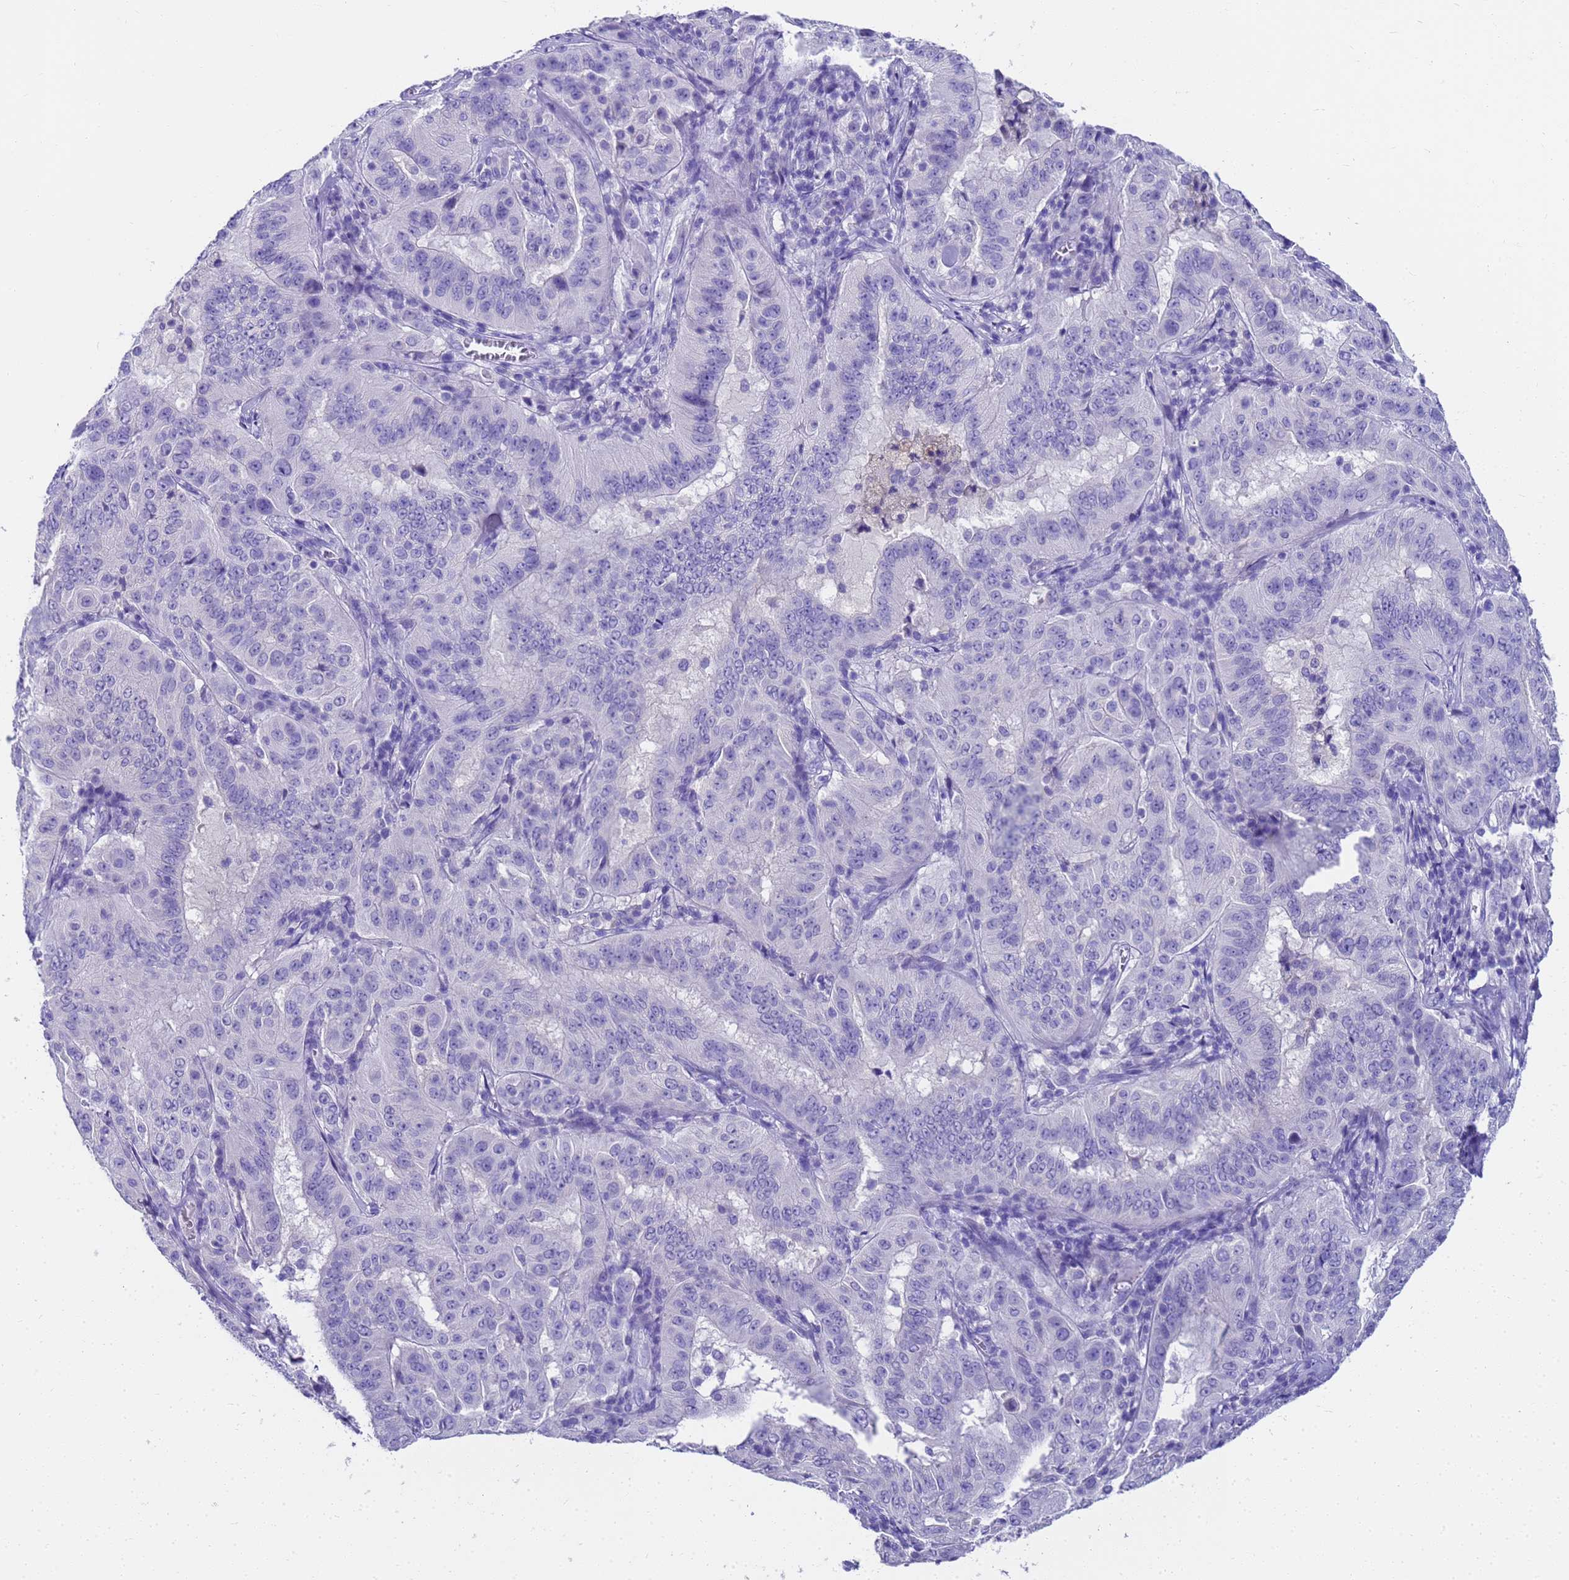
{"staining": {"intensity": "negative", "quantity": "none", "location": "none"}, "tissue": "pancreatic cancer", "cell_type": "Tumor cells", "image_type": "cancer", "snomed": [{"axis": "morphology", "description": "Adenocarcinoma, NOS"}, {"axis": "topography", "description": "Pancreas"}], "caption": "Tumor cells are negative for brown protein staining in pancreatic cancer (adenocarcinoma).", "gene": "MS4A13", "patient": {"sex": "male", "age": 63}}